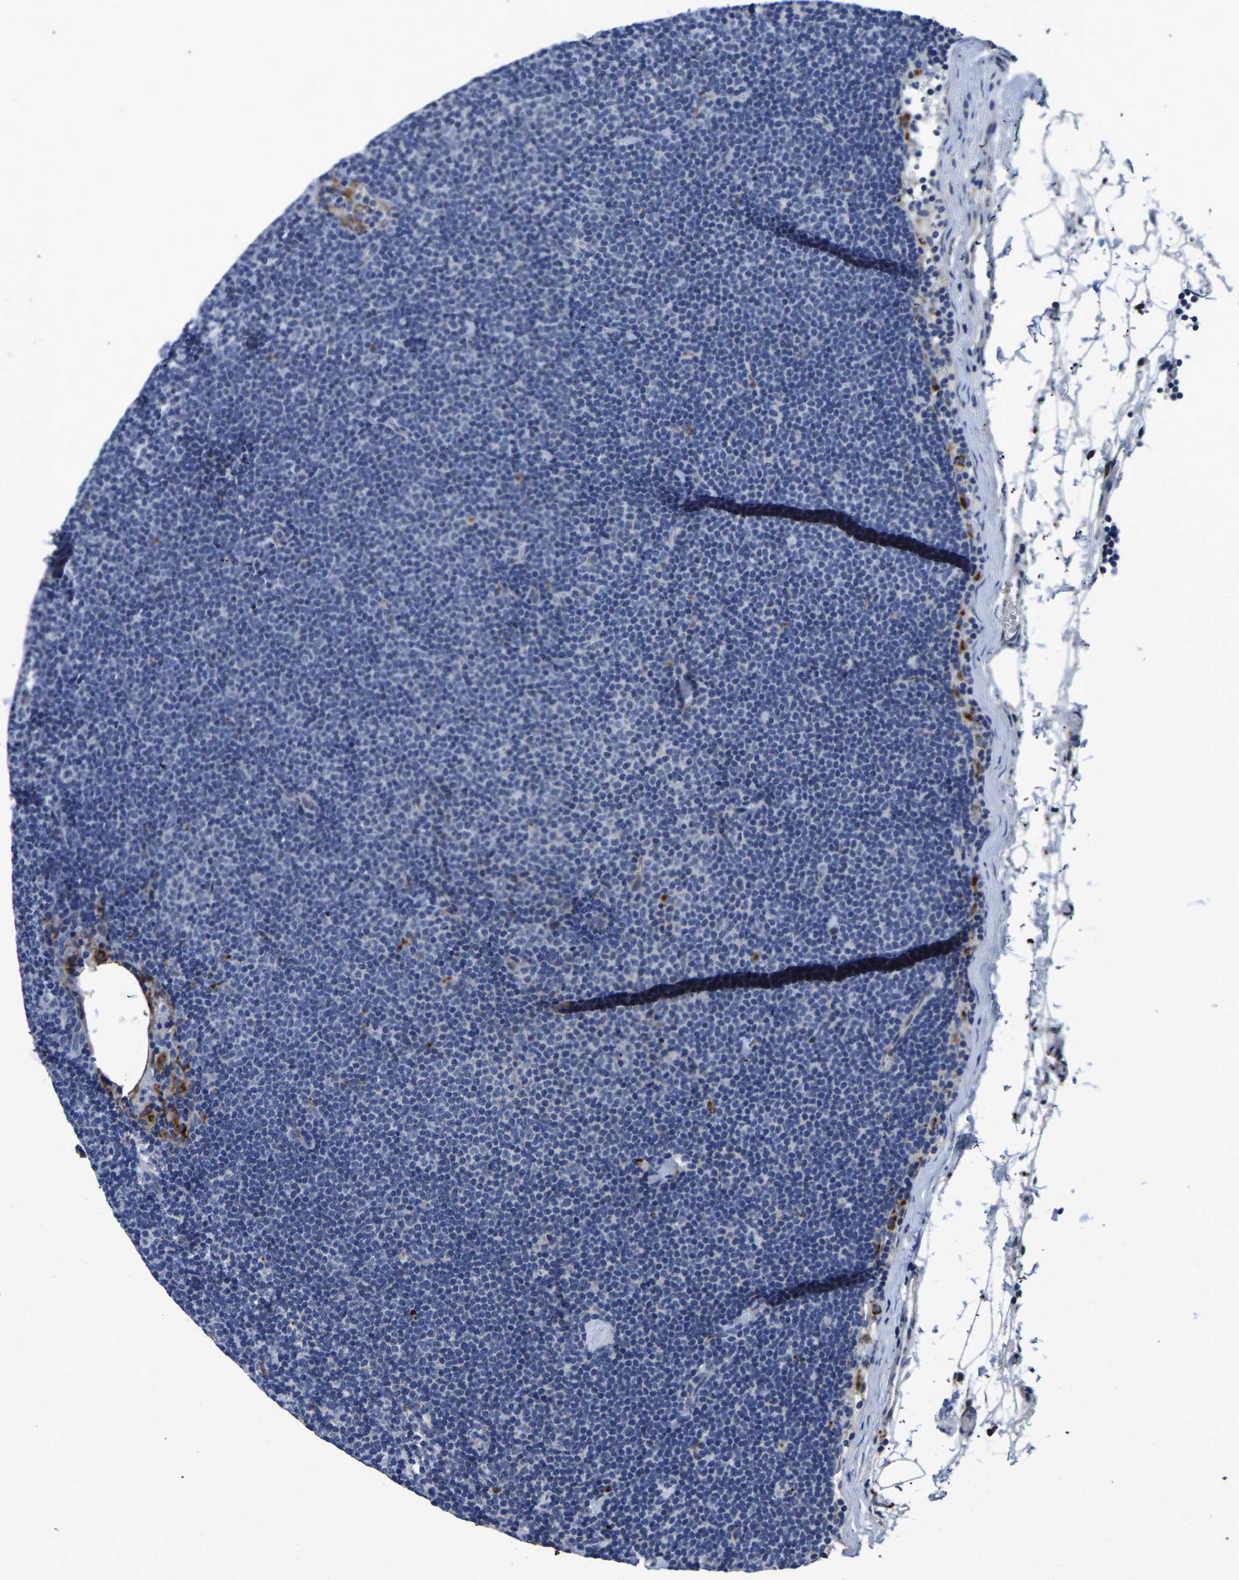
{"staining": {"intensity": "negative", "quantity": "none", "location": "none"}, "tissue": "lymphoma", "cell_type": "Tumor cells", "image_type": "cancer", "snomed": [{"axis": "morphology", "description": "Malignant lymphoma, non-Hodgkin's type, Low grade"}, {"axis": "topography", "description": "Lymph node"}], "caption": "This is an immunohistochemistry image of low-grade malignant lymphoma, non-Hodgkin's type. There is no staining in tumor cells.", "gene": "PDLIM7", "patient": {"sex": "female", "age": 53}}